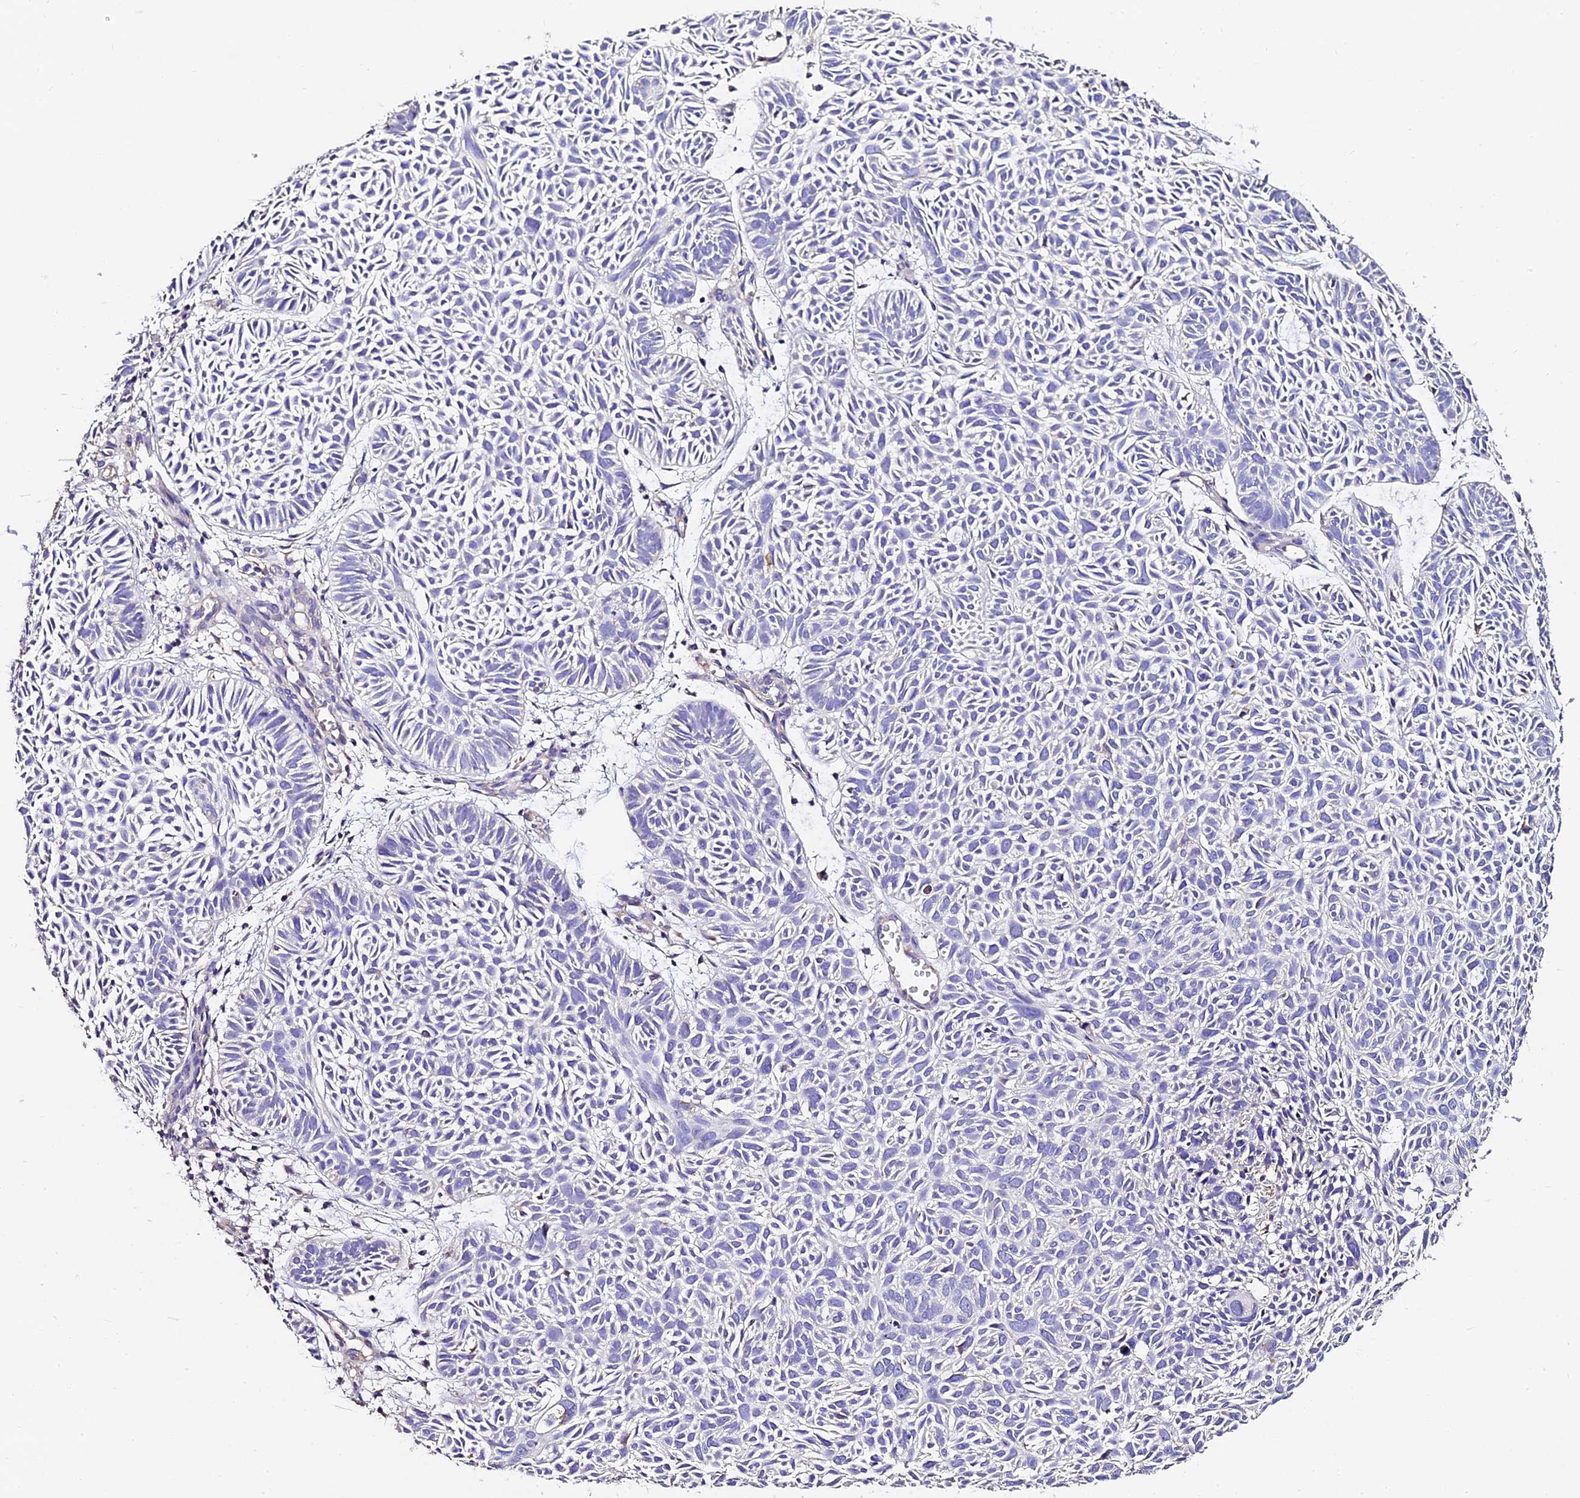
{"staining": {"intensity": "negative", "quantity": "none", "location": "none"}, "tissue": "skin cancer", "cell_type": "Tumor cells", "image_type": "cancer", "snomed": [{"axis": "morphology", "description": "Basal cell carcinoma"}, {"axis": "topography", "description": "Skin"}], "caption": "DAB immunohistochemical staining of basal cell carcinoma (skin) reveals no significant expression in tumor cells.", "gene": "FREM3", "patient": {"sex": "male", "age": 69}}